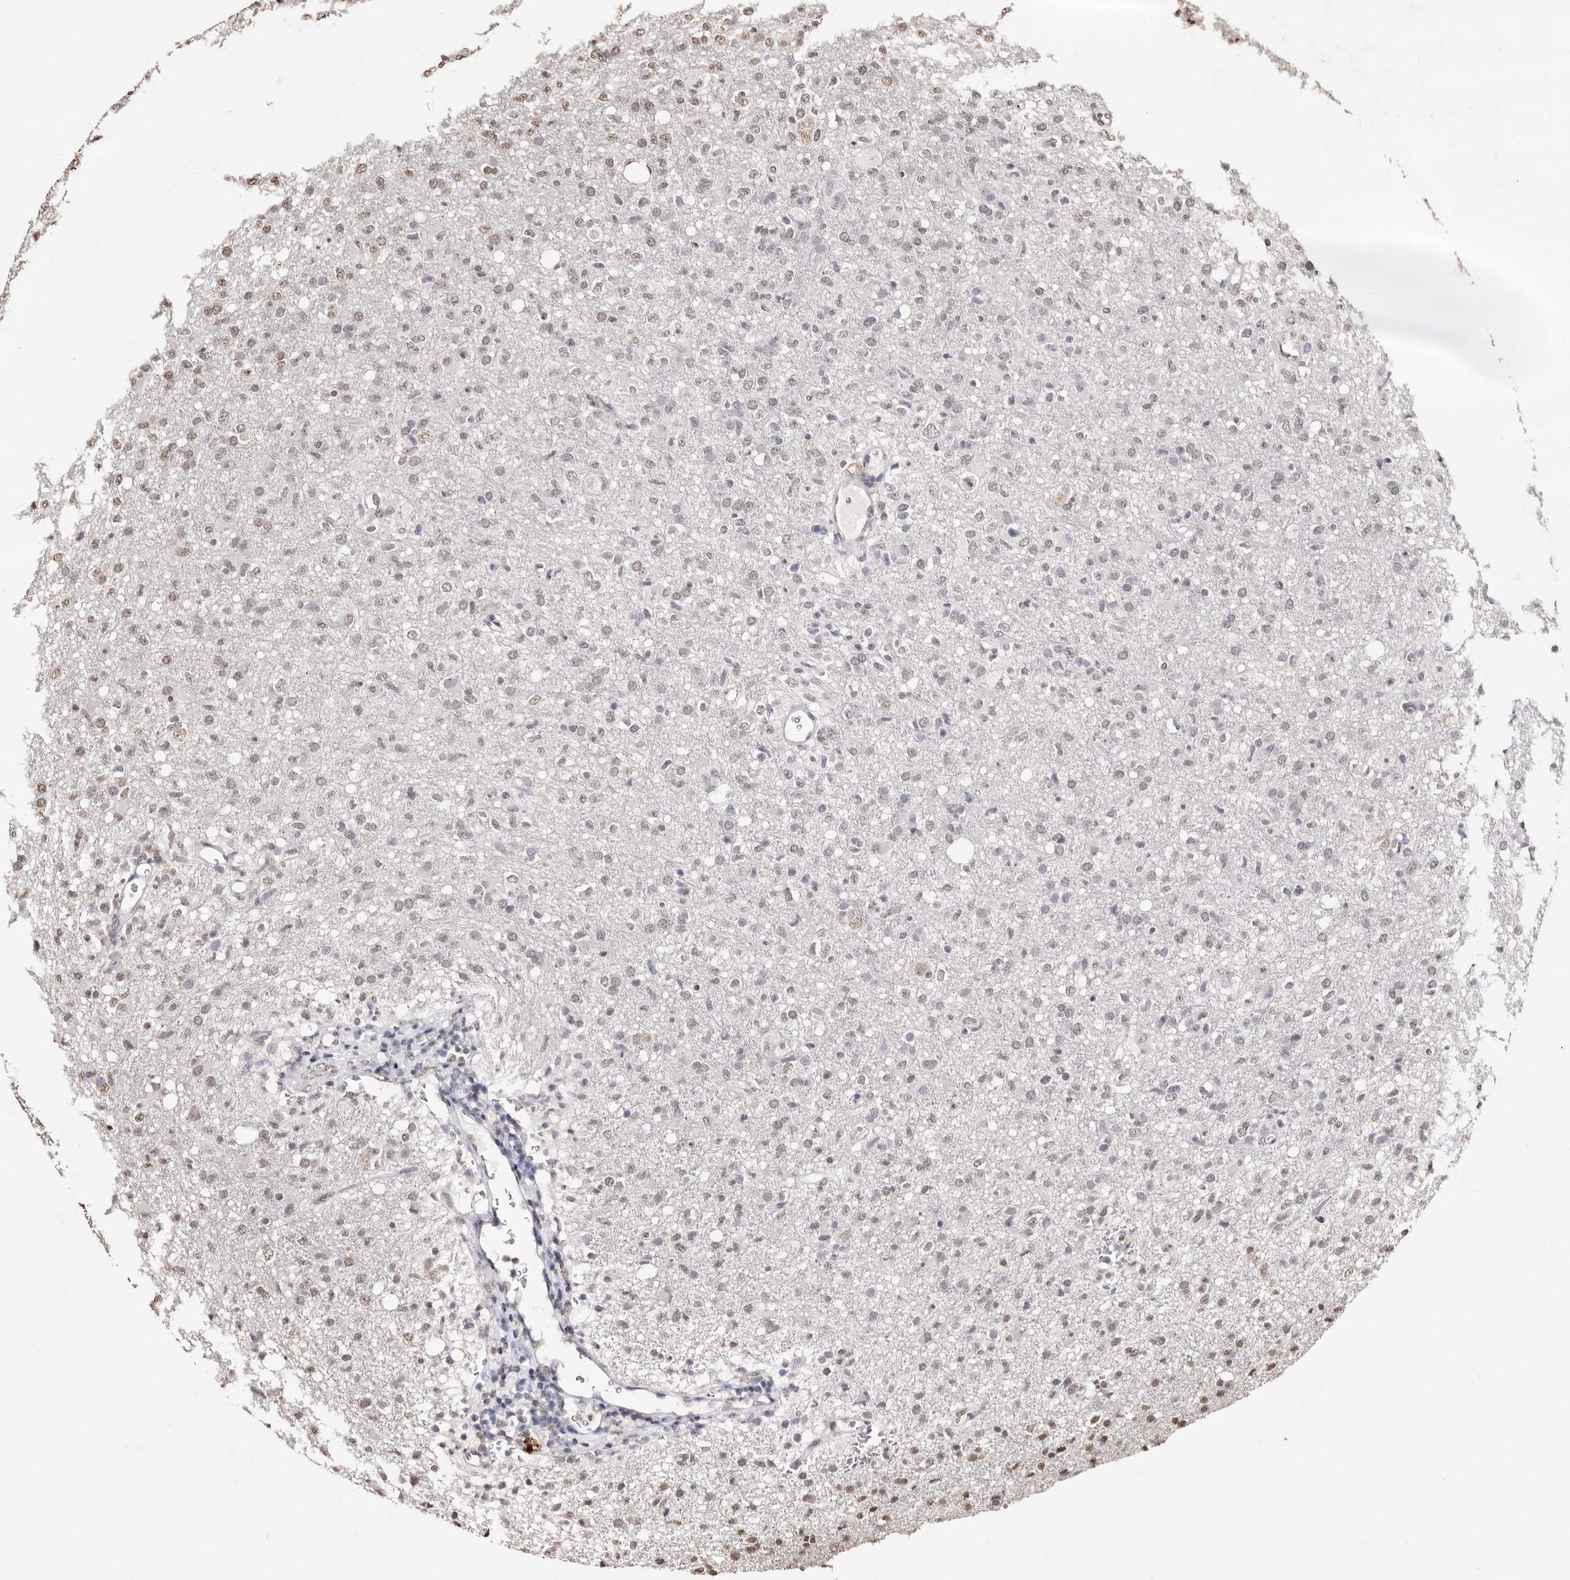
{"staining": {"intensity": "weak", "quantity": "25%-75%", "location": "nuclear"}, "tissue": "glioma", "cell_type": "Tumor cells", "image_type": "cancer", "snomed": [{"axis": "morphology", "description": "Glioma, malignant, High grade"}, {"axis": "topography", "description": "Brain"}], "caption": "High-magnification brightfield microscopy of glioma stained with DAB (brown) and counterstained with hematoxylin (blue). tumor cells exhibit weak nuclear positivity is seen in about25%-75% of cells. (IHC, brightfield microscopy, high magnification).", "gene": "ERBB4", "patient": {"sex": "female", "age": 57}}